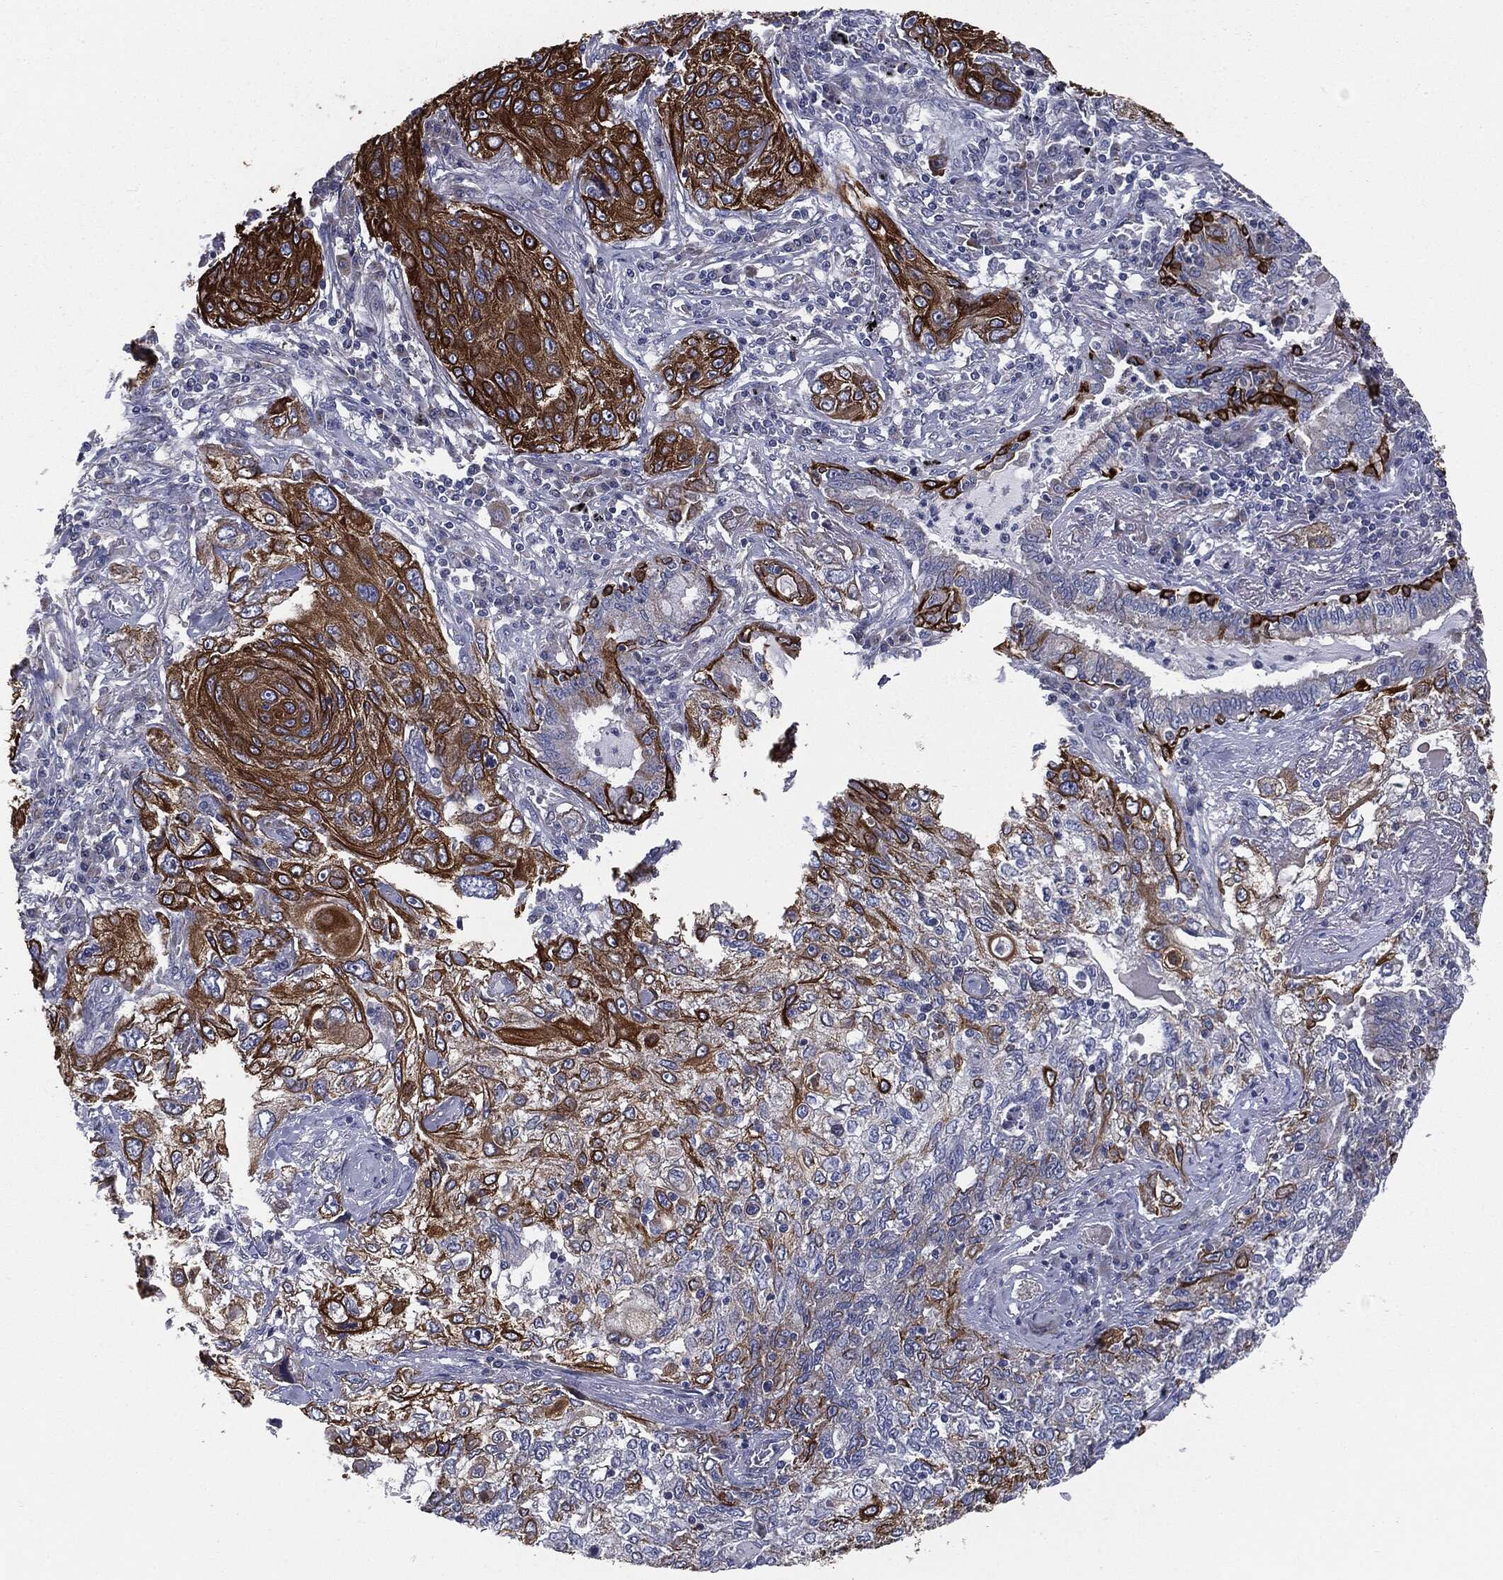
{"staining": {"intensity": "strong", "quantity": ">75%", "location": "cytoplasmic/membranous"}, "tissue": "lung cancer", "cell_type": "Tumor cells", "image_type": "cancer", "snomed": [{"axis": "morphology", "description": "Squamous cell carcinoma, NOS"}, {"axis": "topography", "description": "Lung"}], "caption": "IHC photomicrograph of neoplastic tissue: human lung cancer (squamous cell carcinoma) stained using immunohistochemistry reveals high levels of strong protein expression localized specifically in the cytoplasmic/membranous of tumor cells, appearing as a cytoplasmic/membranous brown color.", "gene": "KRT5", "patient": {"sex": "female", "age": 69}}